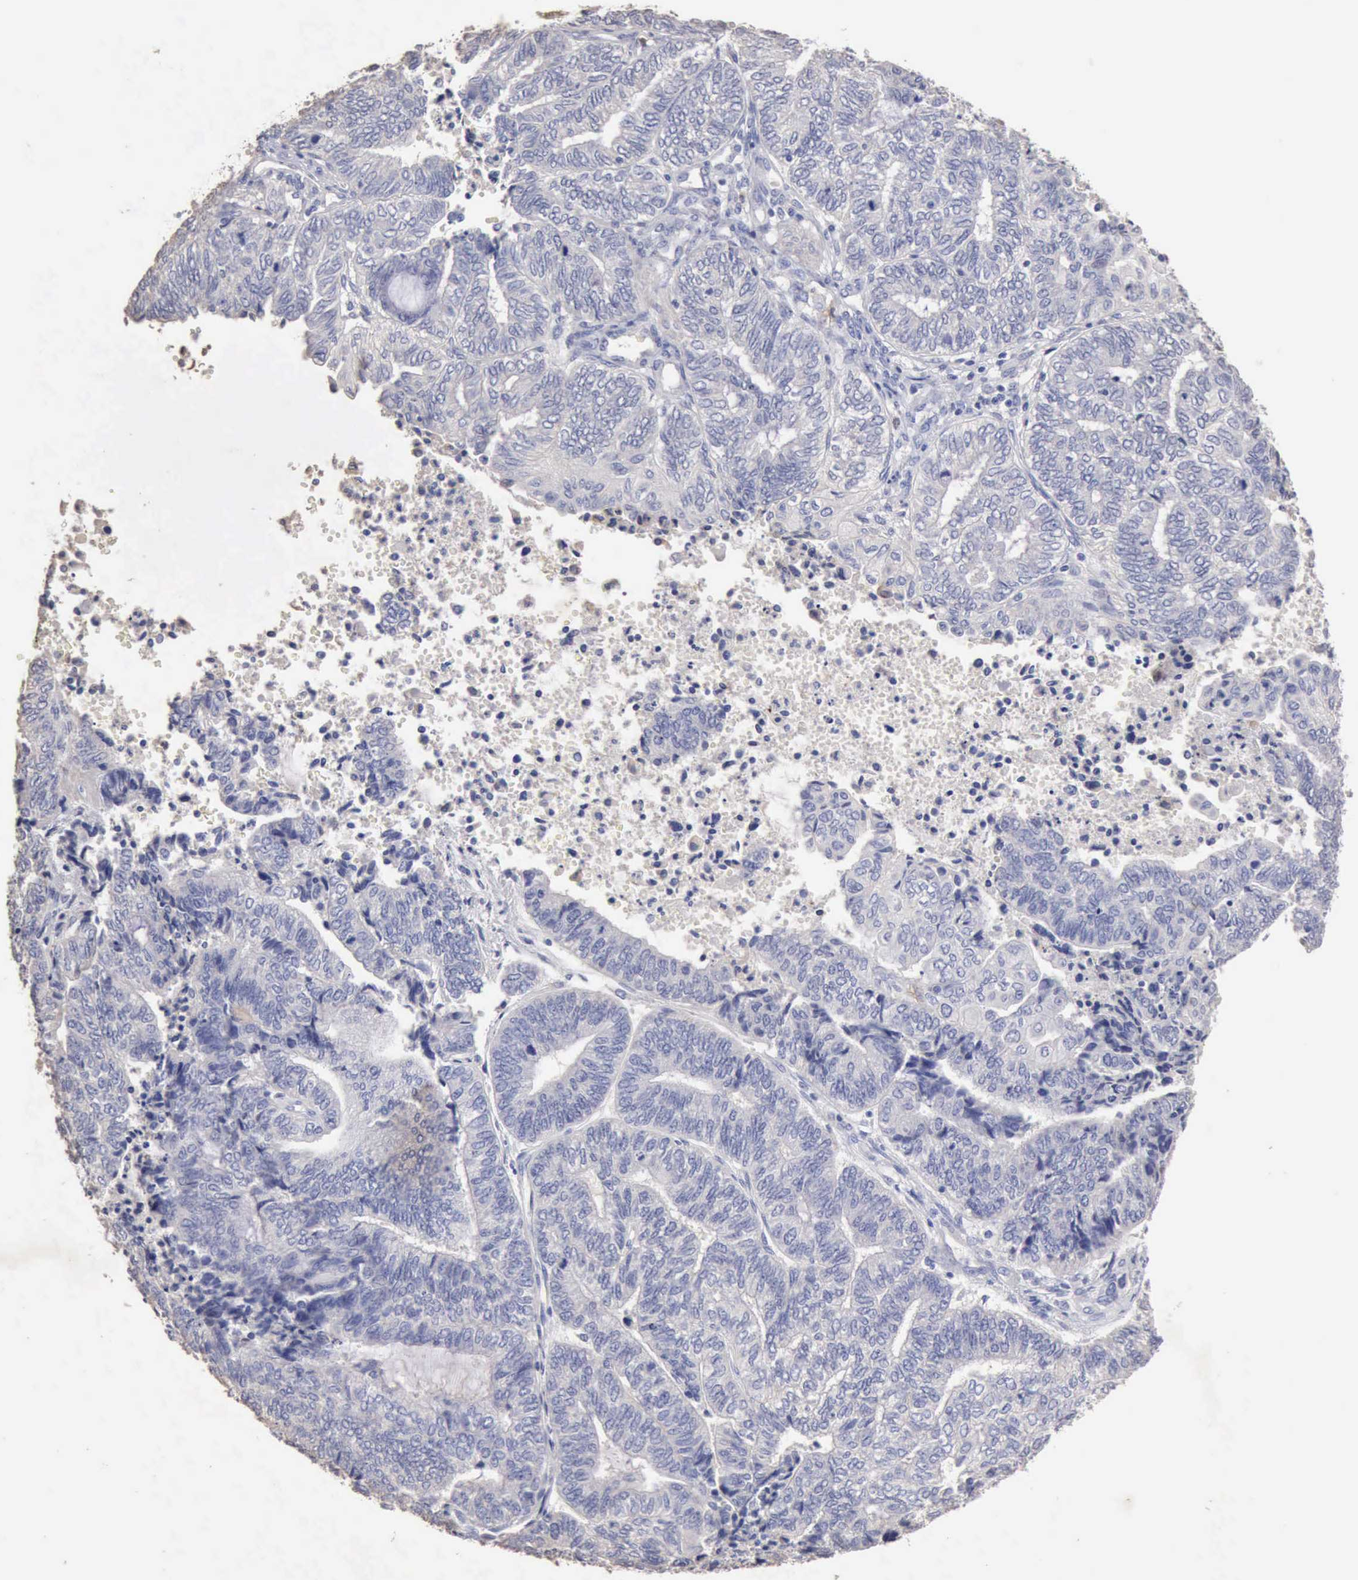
{"staining": {"intensity": "negative", "quantity": "none", "location": "none"}, "tissue": "endometrial cancer", "cell_type": "Tumor cells", "image_type": "cancer", "snomed": [{"axis": "morphology", "description": "Adenocarcinoma, NOS"}, {"axis": "topography", "description": "Uterus"}, {"axis": "topography", "description": "Endometrium"}], "caption": "IHC image of neoplastic tissue: human endometrial cancer (adenocarcinoma) stained with DAB shows no significant protein expression in tumor cells.", "gene": "KRT6B", "patient": {"sex": "female", "age": 70}}